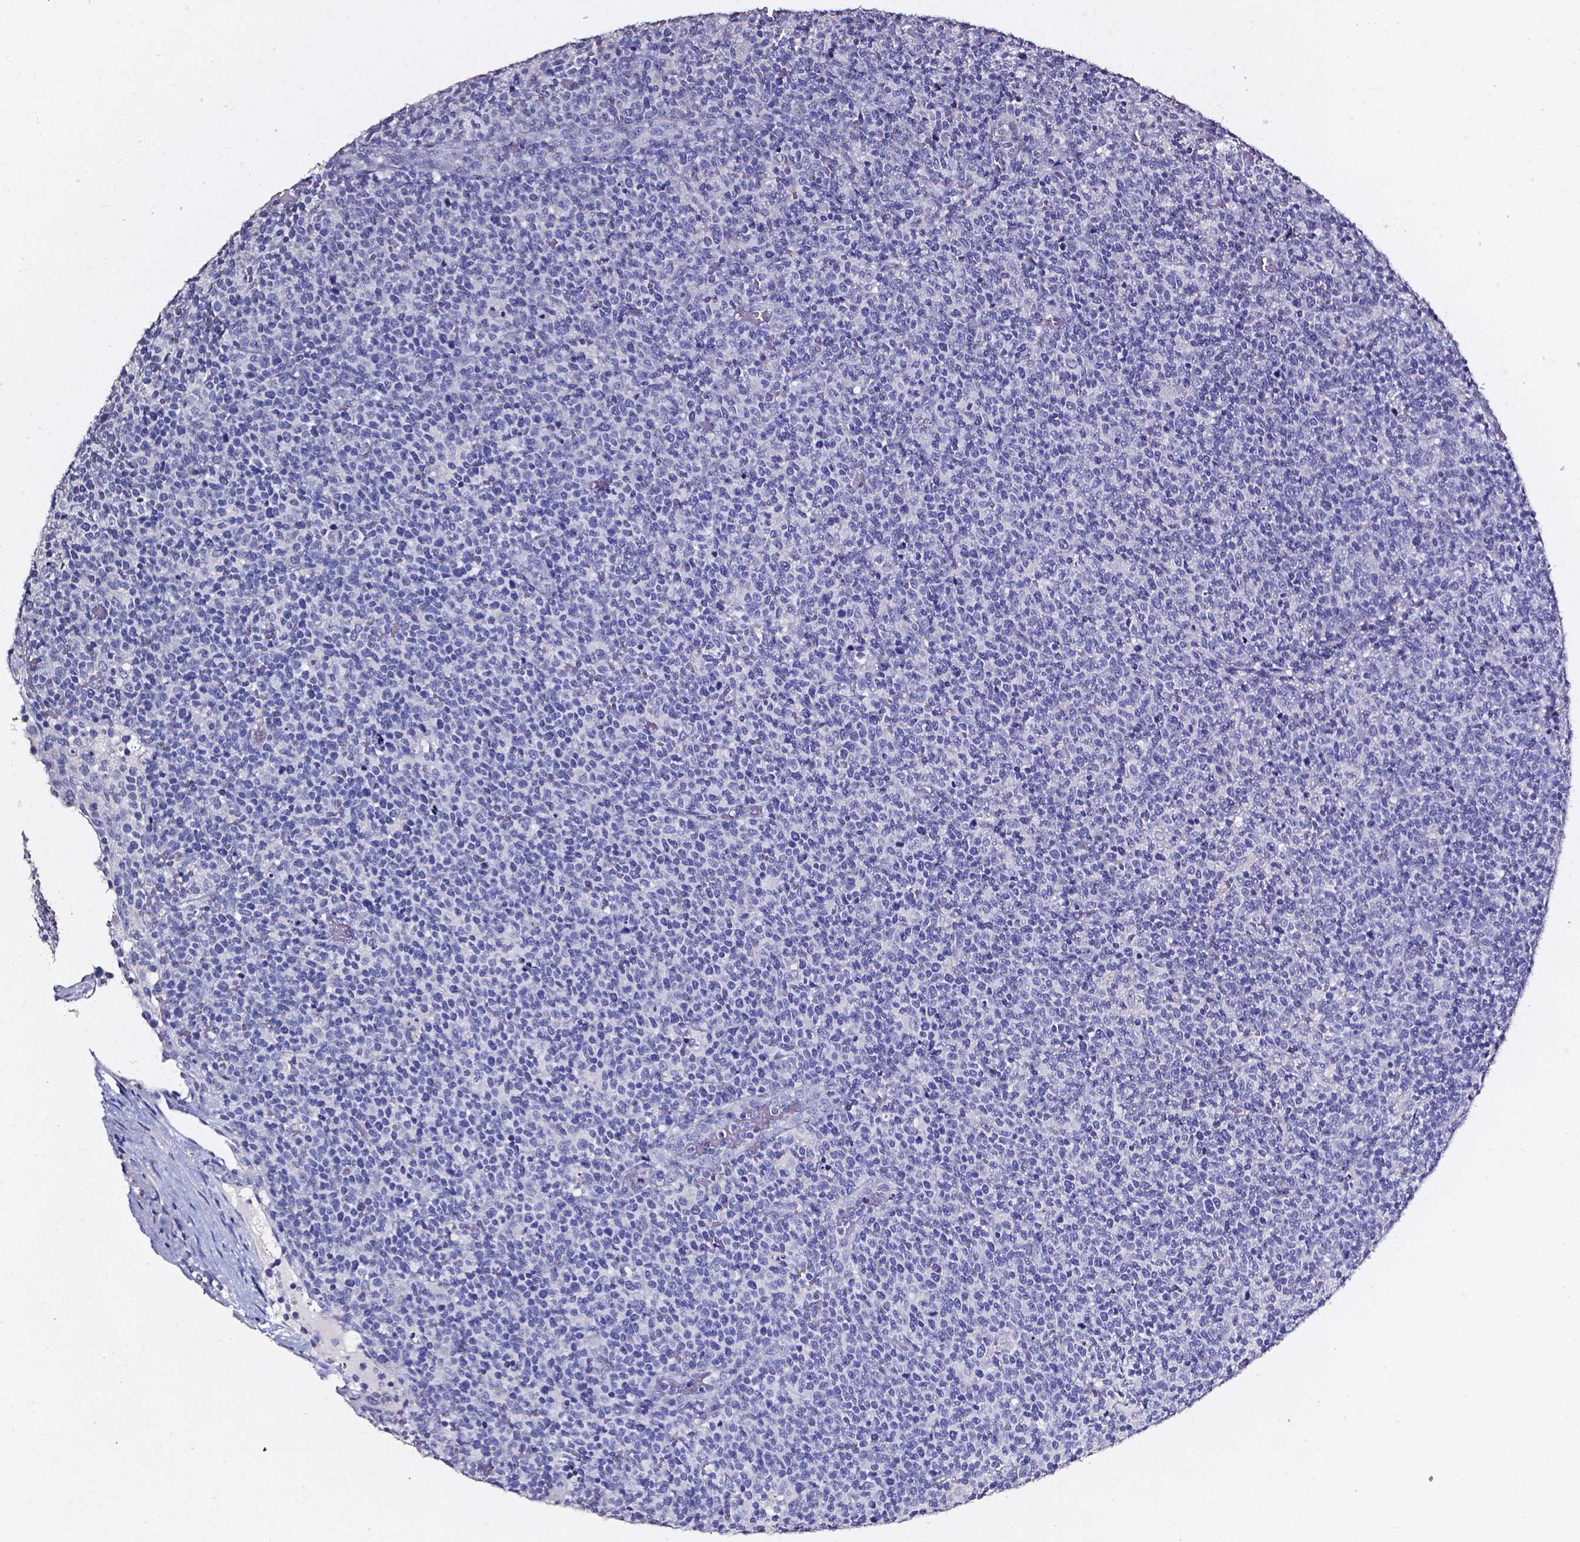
{"staining": {"intensity": "negative", "quantity": "none", "location": "none"}, "tissue": "lymphoma", "cell_type": "Tumor cells", "image_type": "cancer", "snomed": [{"axis": "morphology", "description": "Malignant lymphoma, non-Hodgkin's type, High grade"}, {"axis": "topography", "description": "Lymph node"}], "caption": "A histopathology image of lymphoma stained for a protein displays no brown staining in tumor cells. (Brightfield microscopy of DAB (3,3'-diaminobenzidine) IHC at high magnification).", "gene": "AKR1B10", "patient": {"sex": "male", "age": 61}}